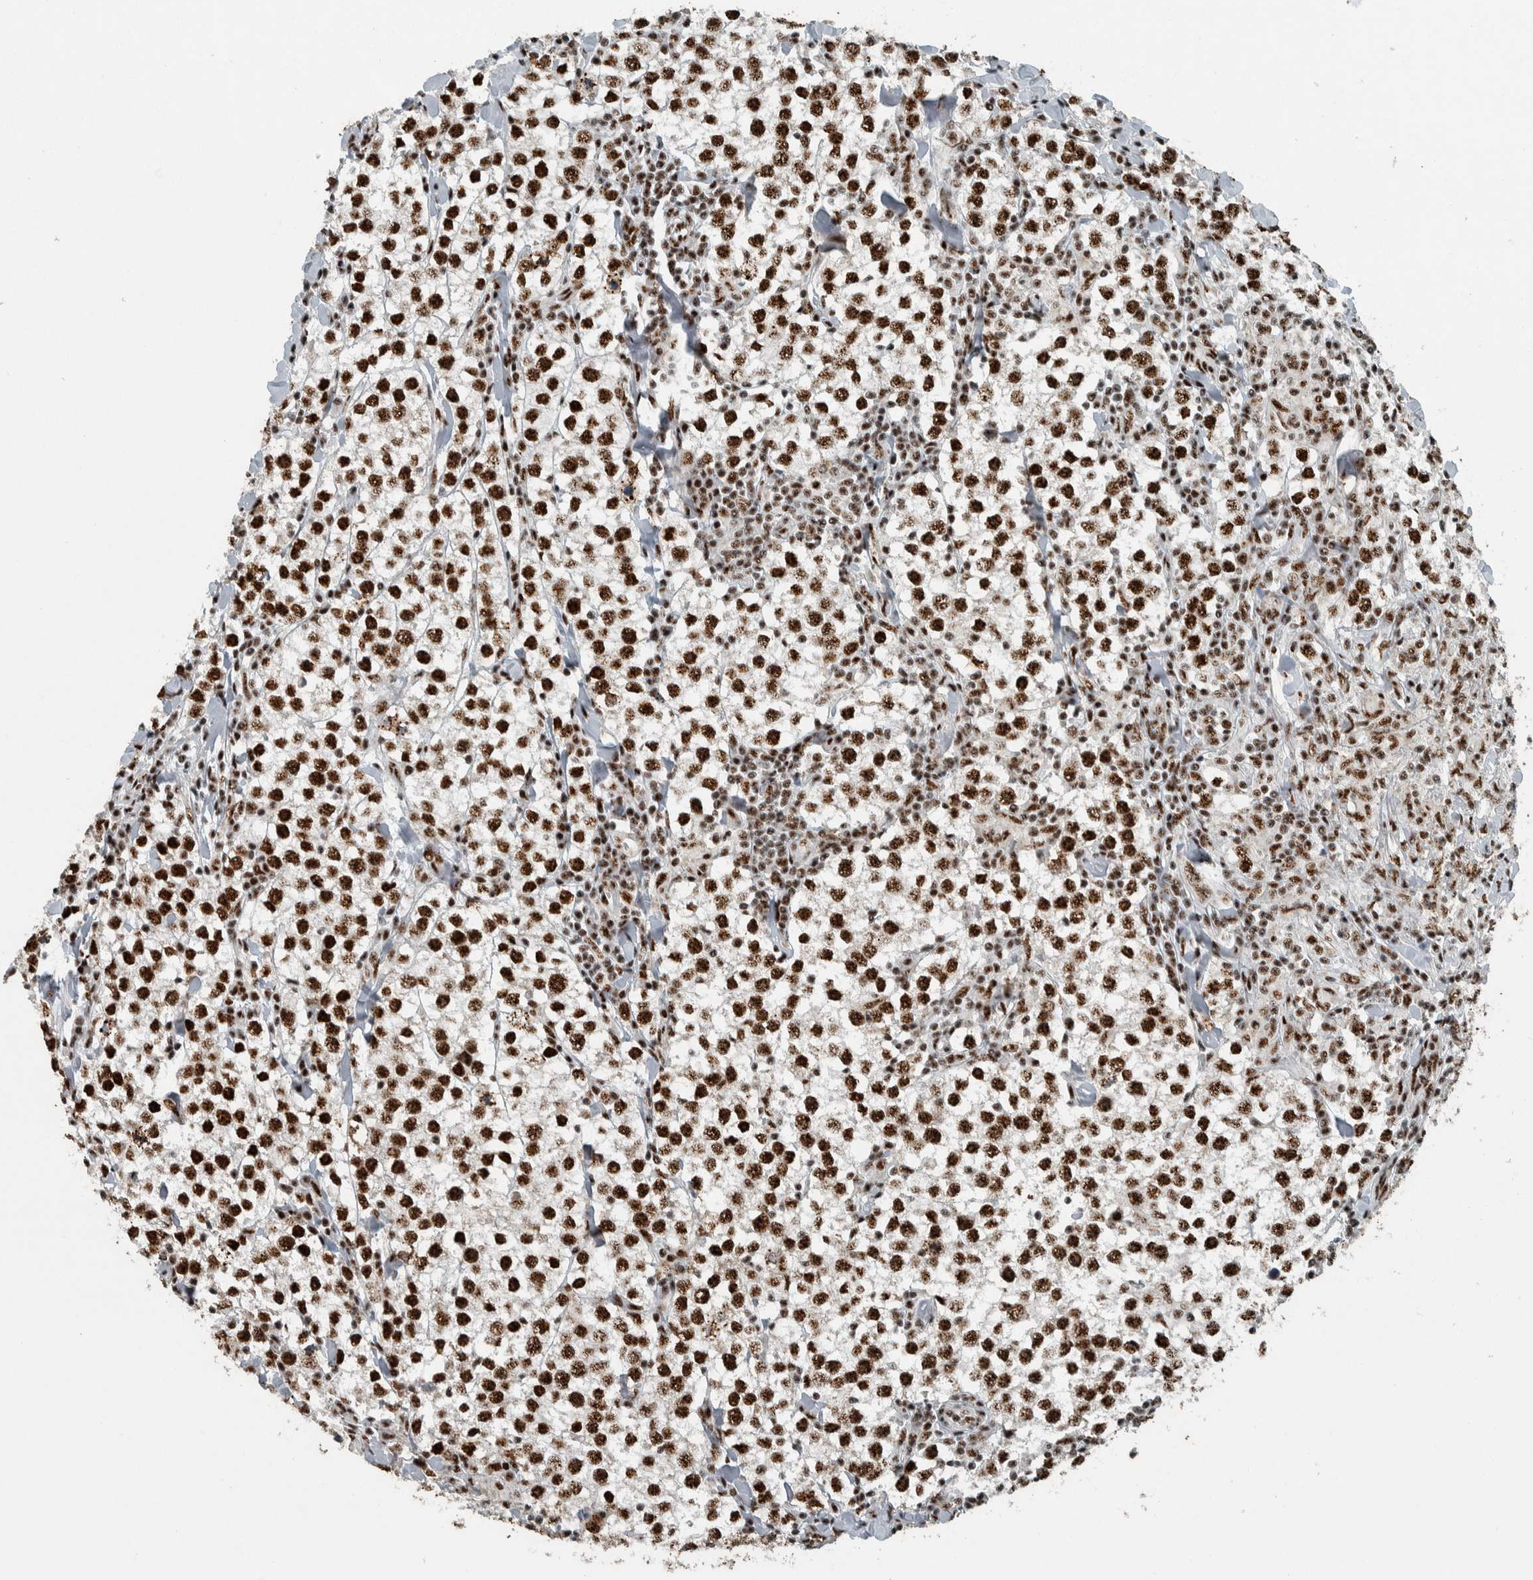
{"staining": {"intensity": "strong", "quantity": ">75%", "location": "nuclear"}, "tissue": "testis cancer", "cell_type": "Tumor cells", "image_type": "cancer", "snomed": [{"axis": "morphology", "description": "Seminoma, NOS"}, {"axis": "morphology", "description": "Carcinoma, Embryonal, NOS"}, {"axis": "topography", "description": "Testis"}], "caption": "Immunohistochemical staining of human testis cancer displays strong nuclear protein staining in approximately >75% of tumor cells.", "gene": "SON", "patient": {"sex": "male", "age": 36}}